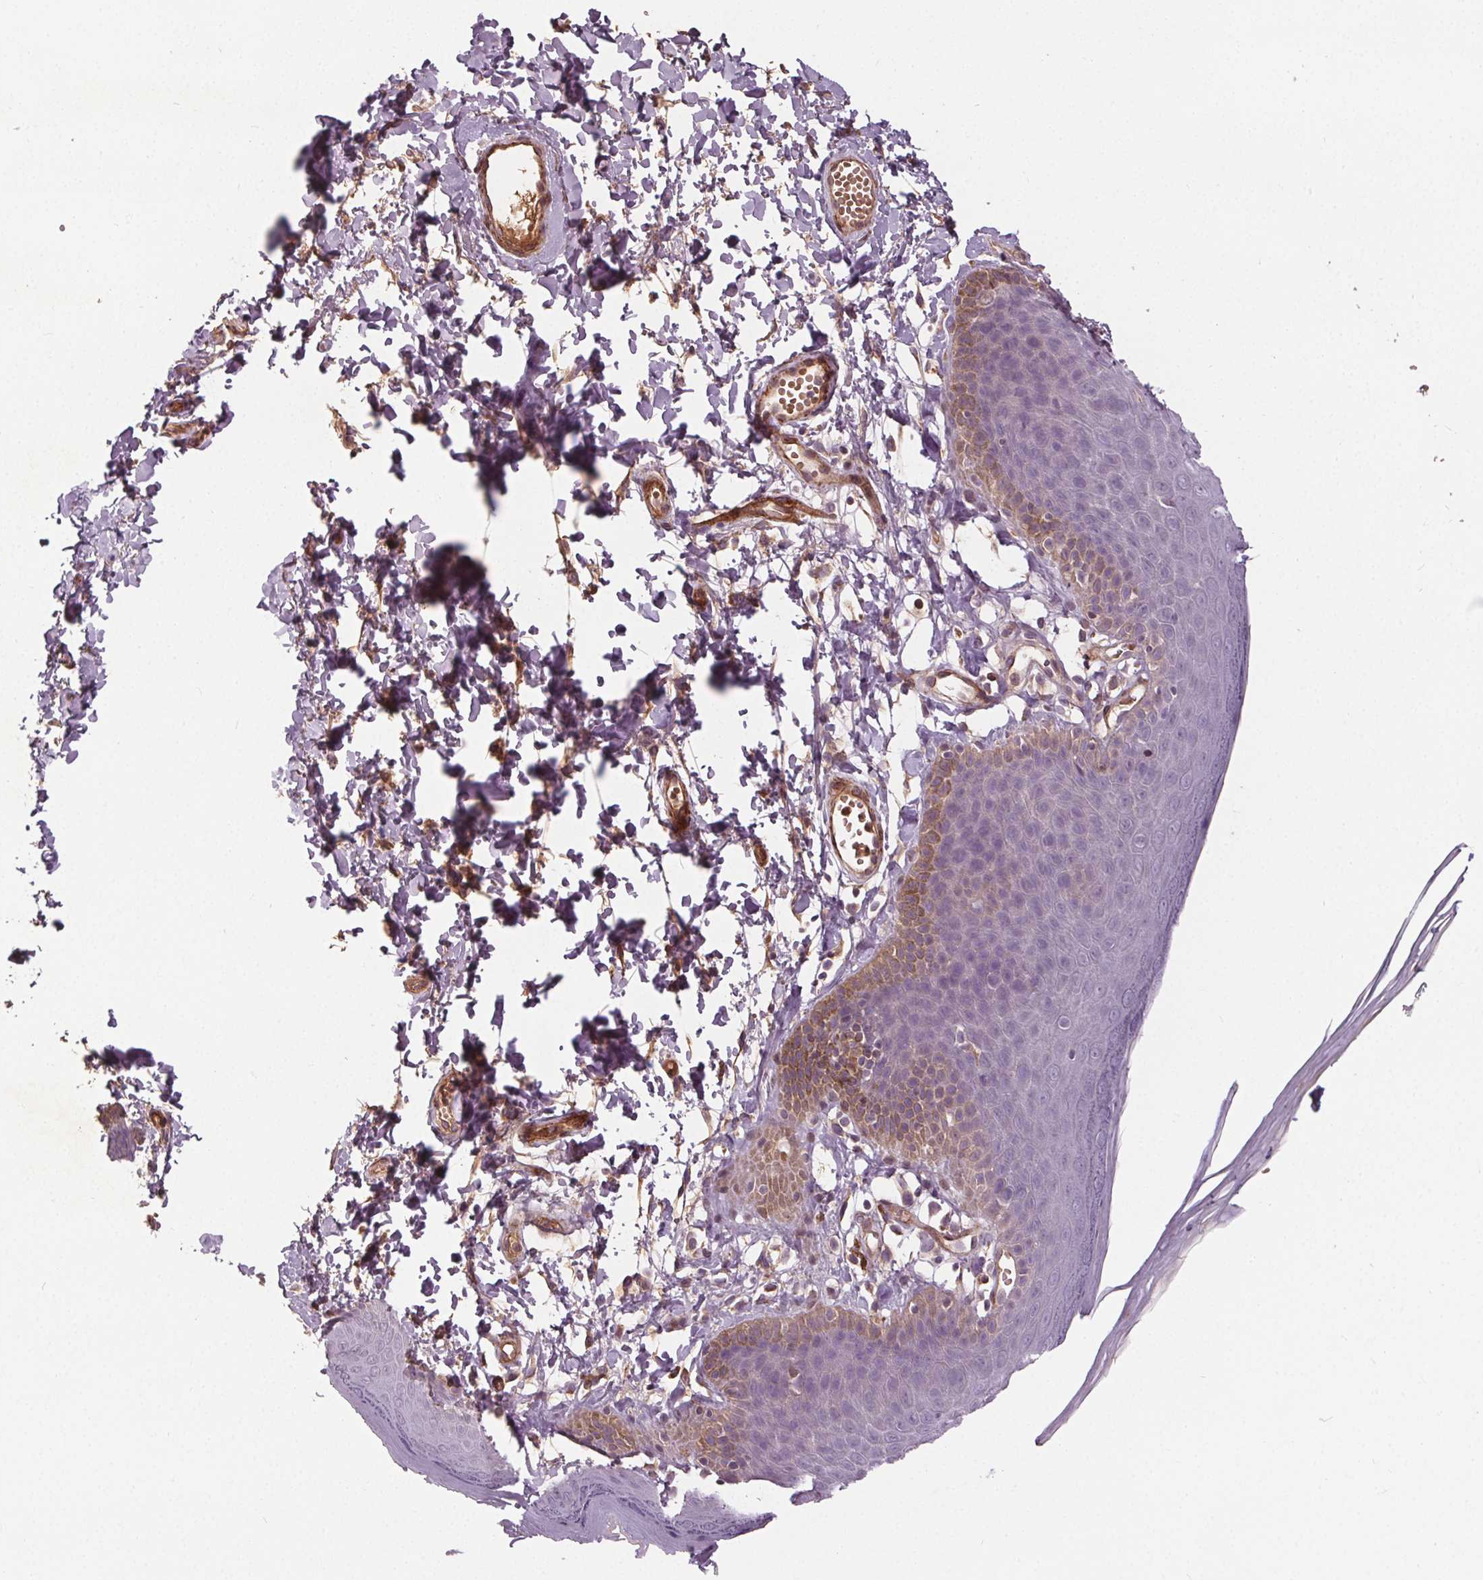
{"staining": {"intensity": "moderate", "quantity": "<25%", "location": "cytoplasmic/membranous"}, "tissue": "skin", "cell_type": "Epidermal cells", "image_type": "normal", "snomed": [{"axis": "morphology", "description": "Normal tissue, NOS"}, {"axis": "topography", "description": "Anal"}], "caption": "A histopathology image of human skin stained for a protein exhibits moderate cytoplasmic/membranous brown staining in epidermal cells.", "gene": "PDGFD", "patient": {"sex": "male", "age": 53}}